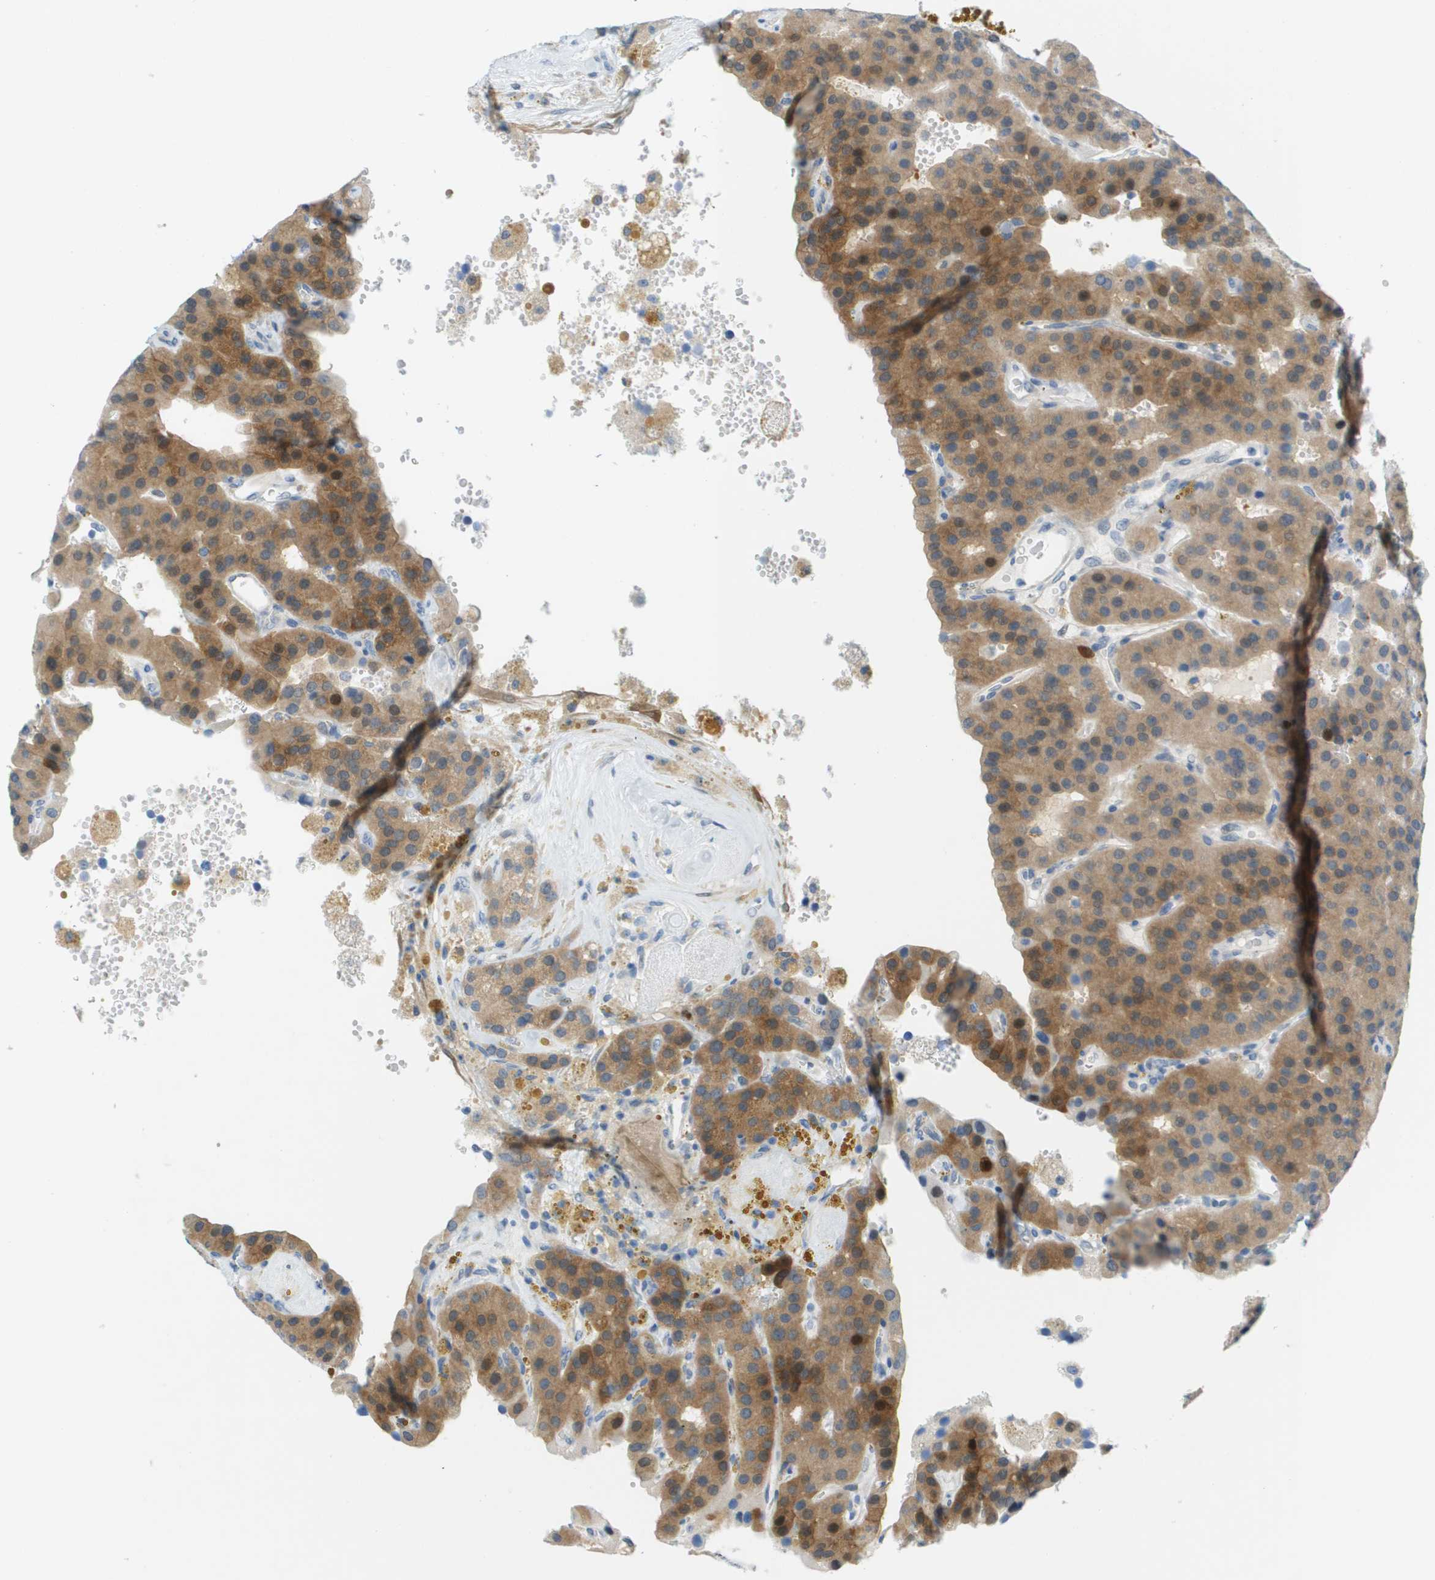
{"staining": {"intensity": "moderate", "quantity": ">75%", "location": "cytoplasmic/membranous,nuclear"}, "tissue": "parathyroid gland", "cell_type": "Glandular cells", "image_type": "normal", "snomed": [{"axis": "morphology", "description": "Normal tissue, NOS"}, {"axis": "morphology", "description": "Adenoma, NOS"}, {"axis": "topography", "description": "Parathyroid gland"}], "caption": "This is a photomicrograph of immunohistochemistry (IHC) staining of normal parathyroid gland, which shows moderate positivity in the cytoplasmic/membranous,nuclear of glandular cells.", "gene": "CUL9", "patient": {"sex": "female", "age": 86}}